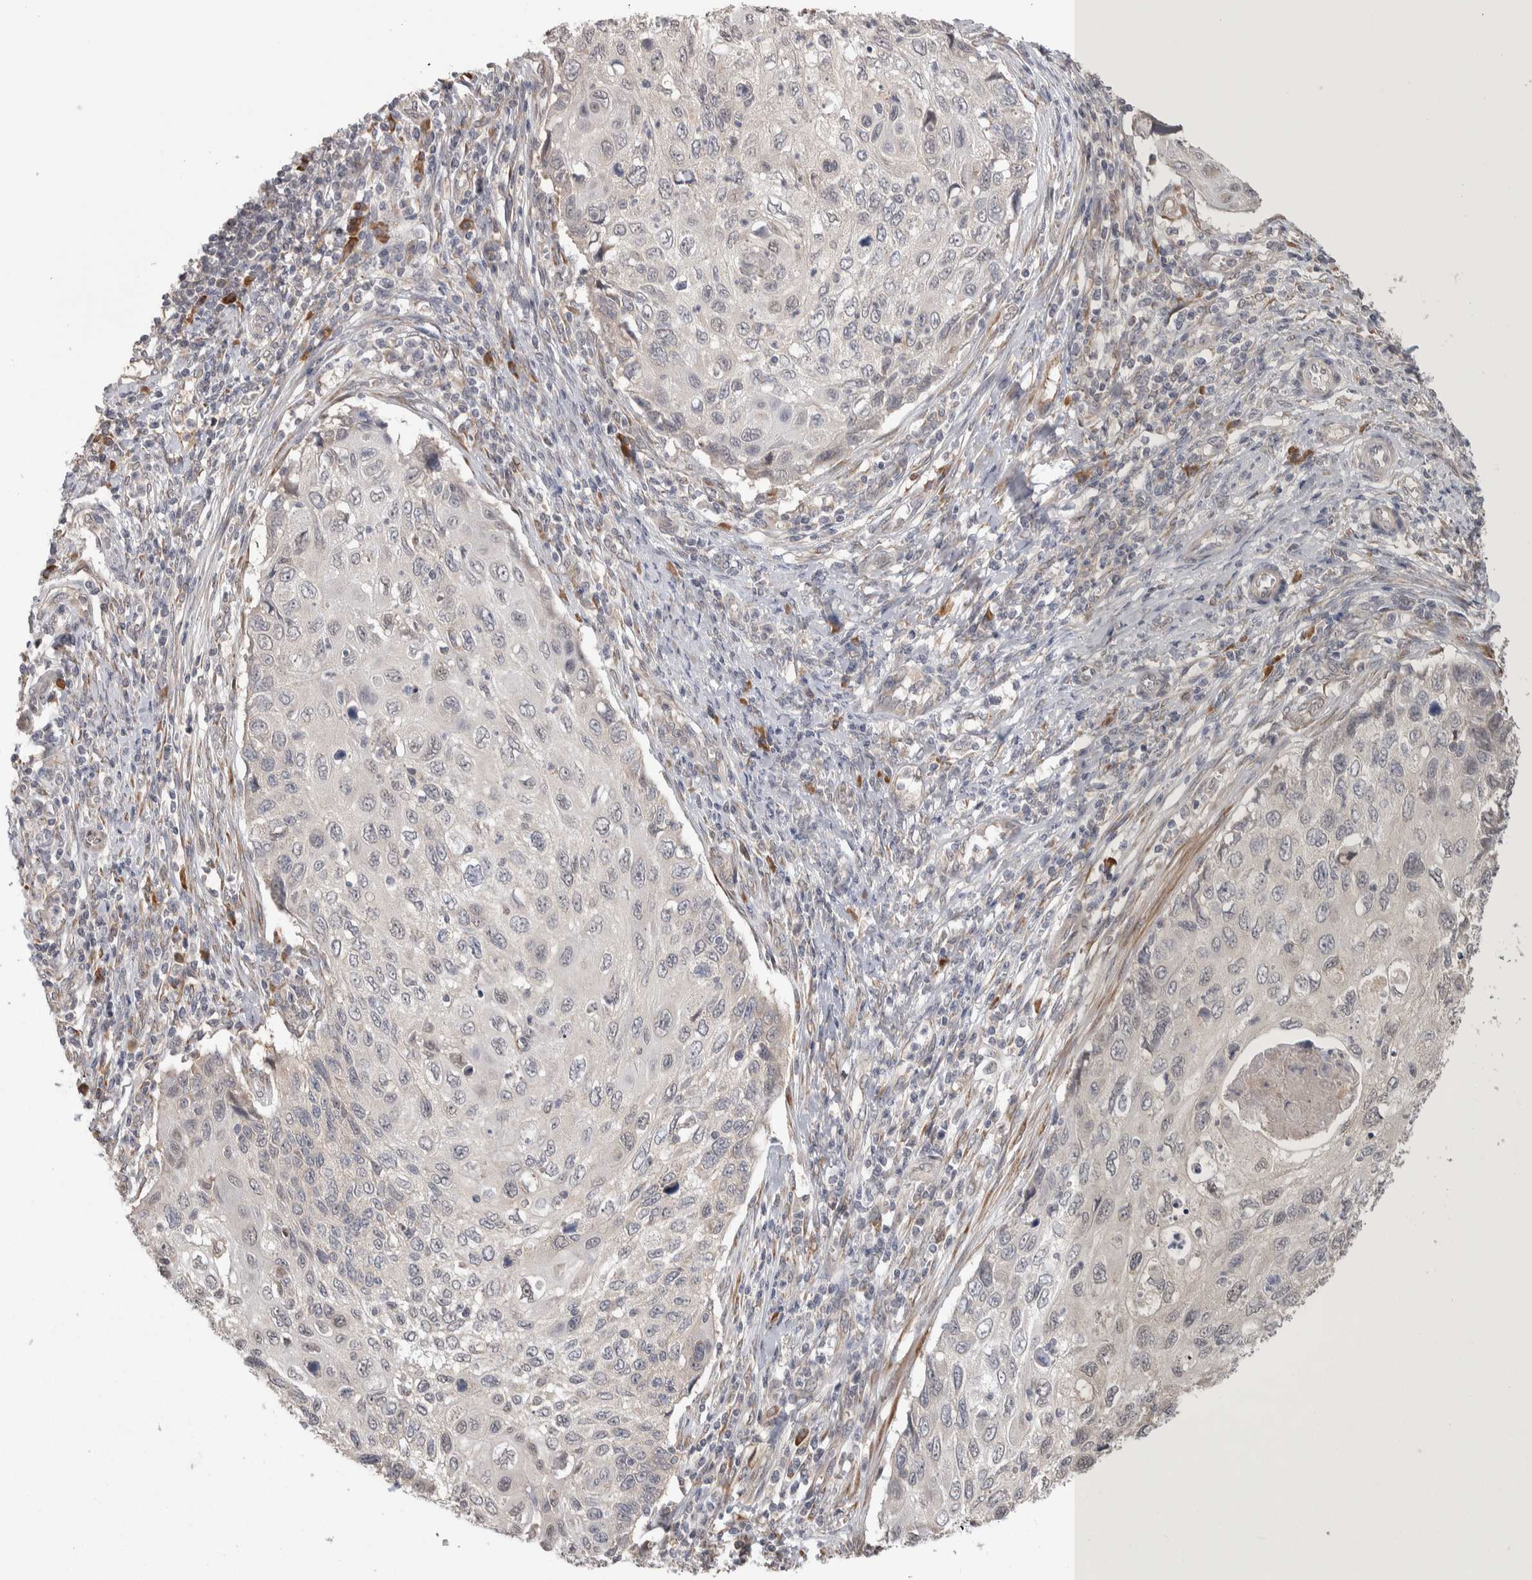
{"staining": {"intensity": "negative", "quantity": "none", "location": "none"}, "tissue": "cervical cancer", "cell_type": "Tumor cells", "image_type": "cancer", "snomed": [{"axis": "morphology", "description": "Squamous cell carcinoma, NOS"}, {"axis": "topography", "description": "Cervix"}], "caption": "This is an immunohistochemistry photomicrograph of cervical cancer. There is no staining in tumor cells.", "gene": "CUL2", "patient": {"sex": "female", "age": 70}}